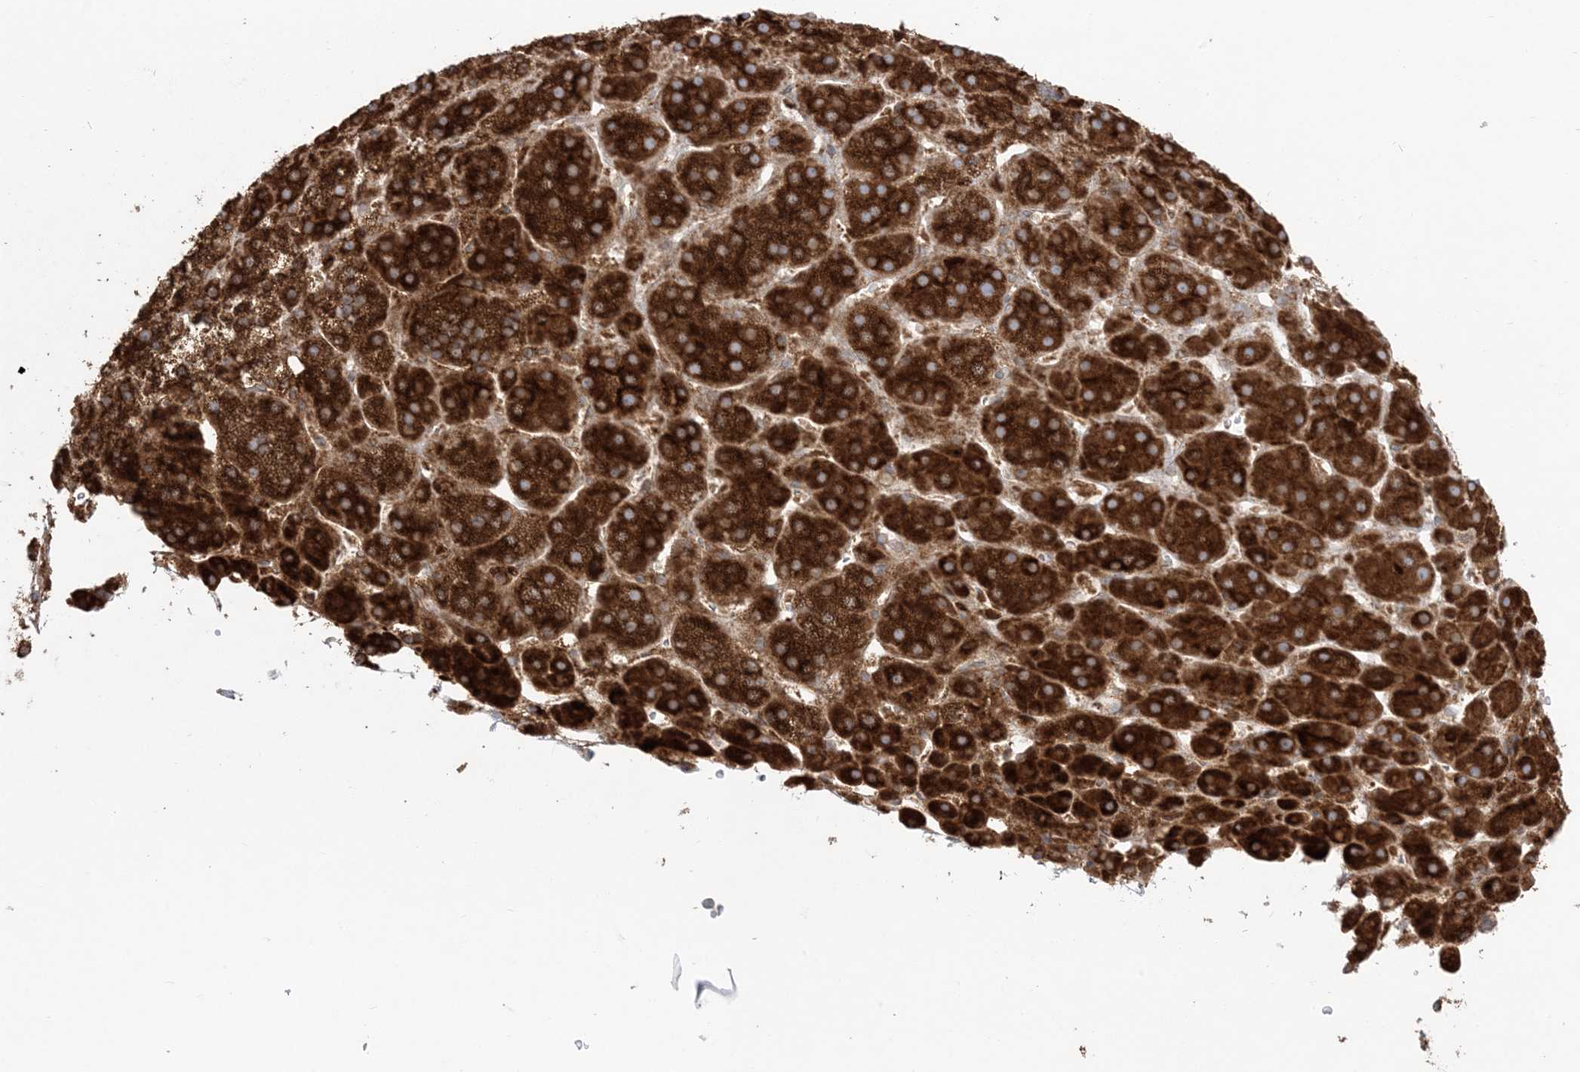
{"staining": {"intensity": "strong", "quantity": ">75%", "location": "cytoplasmic/membranous"}, "tissue": "adrenal gland", "cell_type": "Glandular cells", "image_type": "normal", "snomed": [{"axis": "morphology", "description": "Normal tissue, NOS"}, {"axis": "topography", "description": "Adrenal gland"}], "caption": "A histopathology image of human adrenal gland stained for a protein shows strong cytoplasmic/membranous brown staining in glandular cells.", "gene": "UBXN4", "patient": {"sex": "female", "age": 57}}